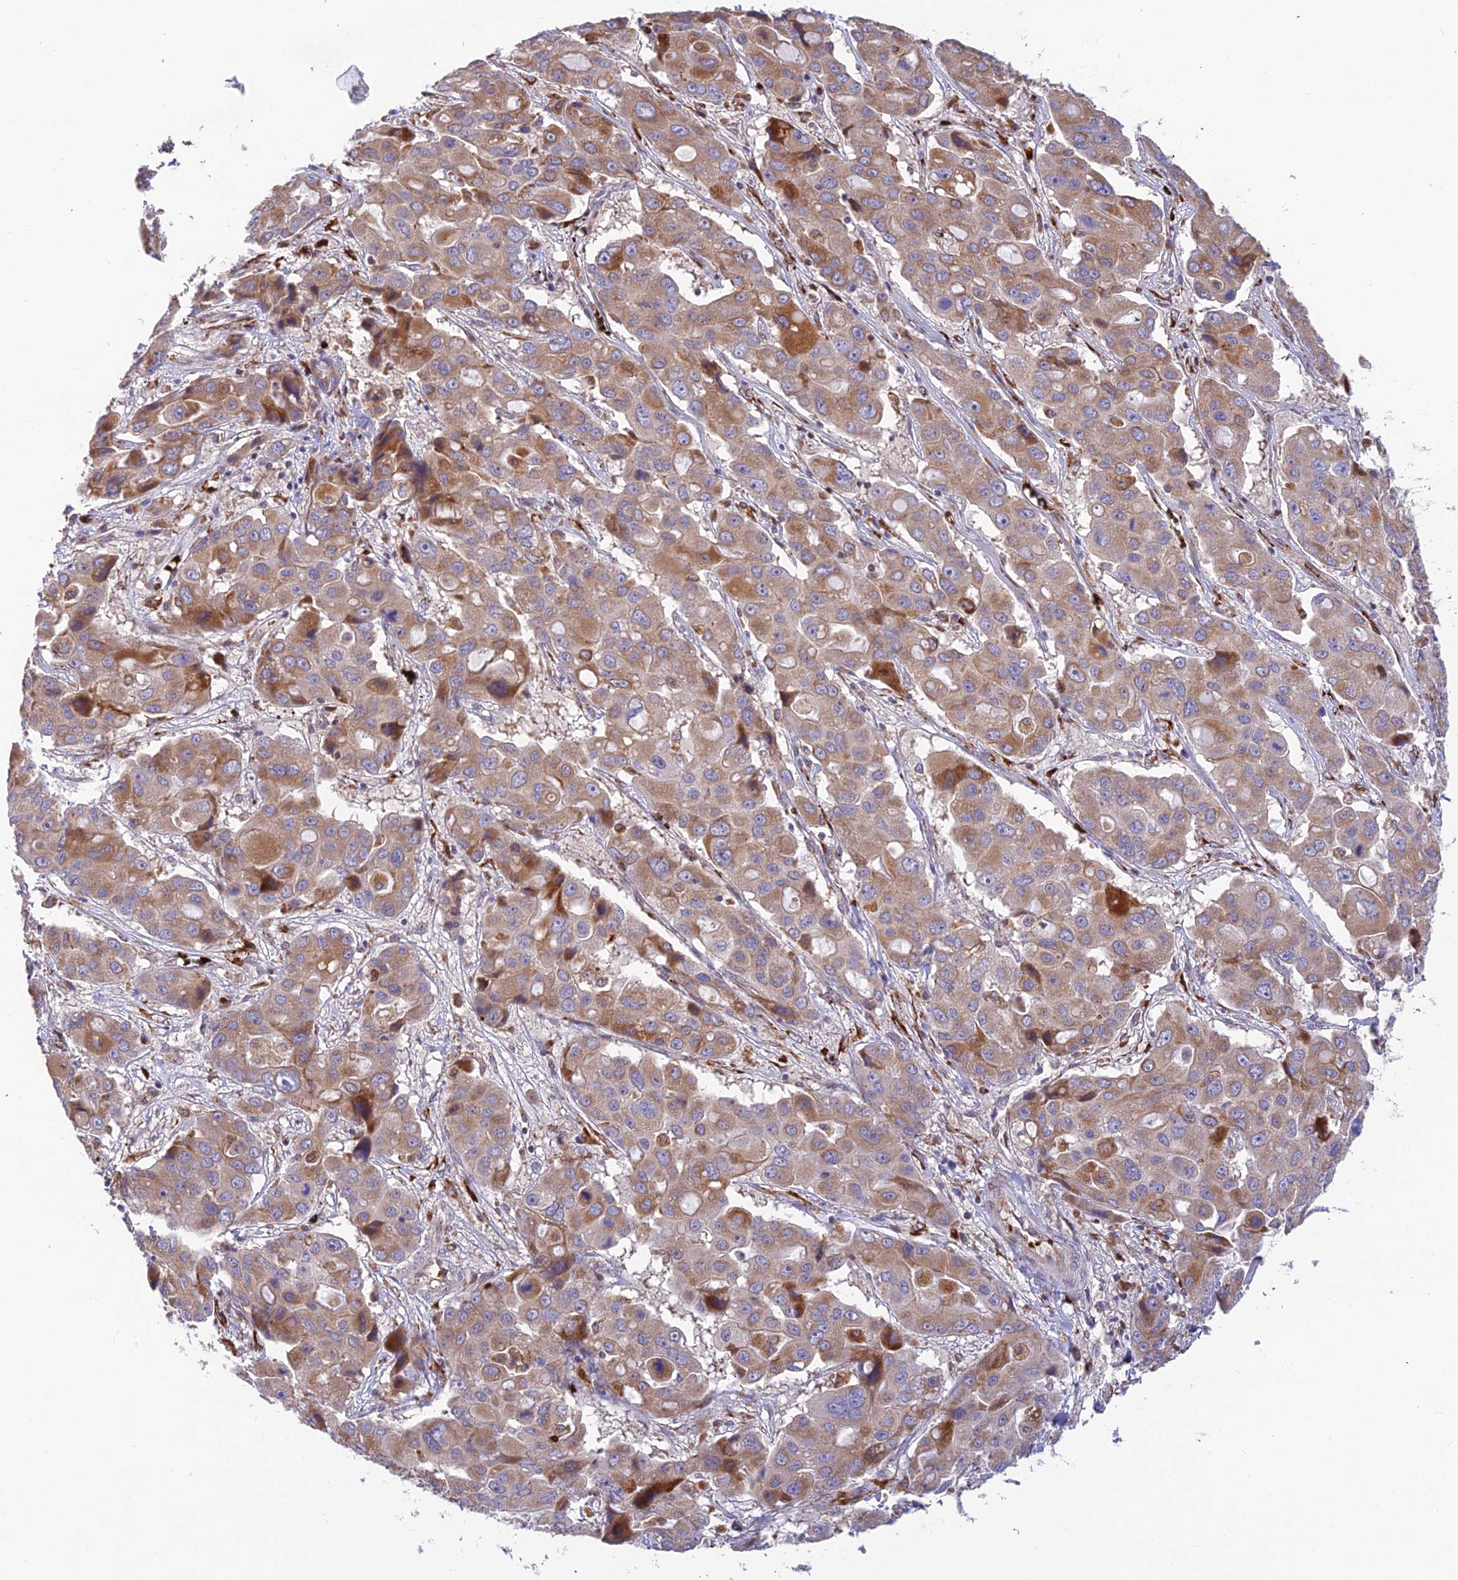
{"staining": {"intensity": "moderate", "quantity": "25%-75%", "location": "cytoplasmic/membranous"}, "tissue": "liver cancer", "cell_type": "Tumor cells", "image_type": "cancer", "snomed": [{"axis": "morphology", "description": "Cholangiocarcinoma"}, {"axis": "topography", "description": "Liver"}], "caption": "Cholangiocarcinoma (liver) tissue displays moderate cytoplasmic/membranous positivity in approximately 25%-75% of tumor cells", "gene": "UFSP2", "patient": {"sex": "male", "age": 67}}